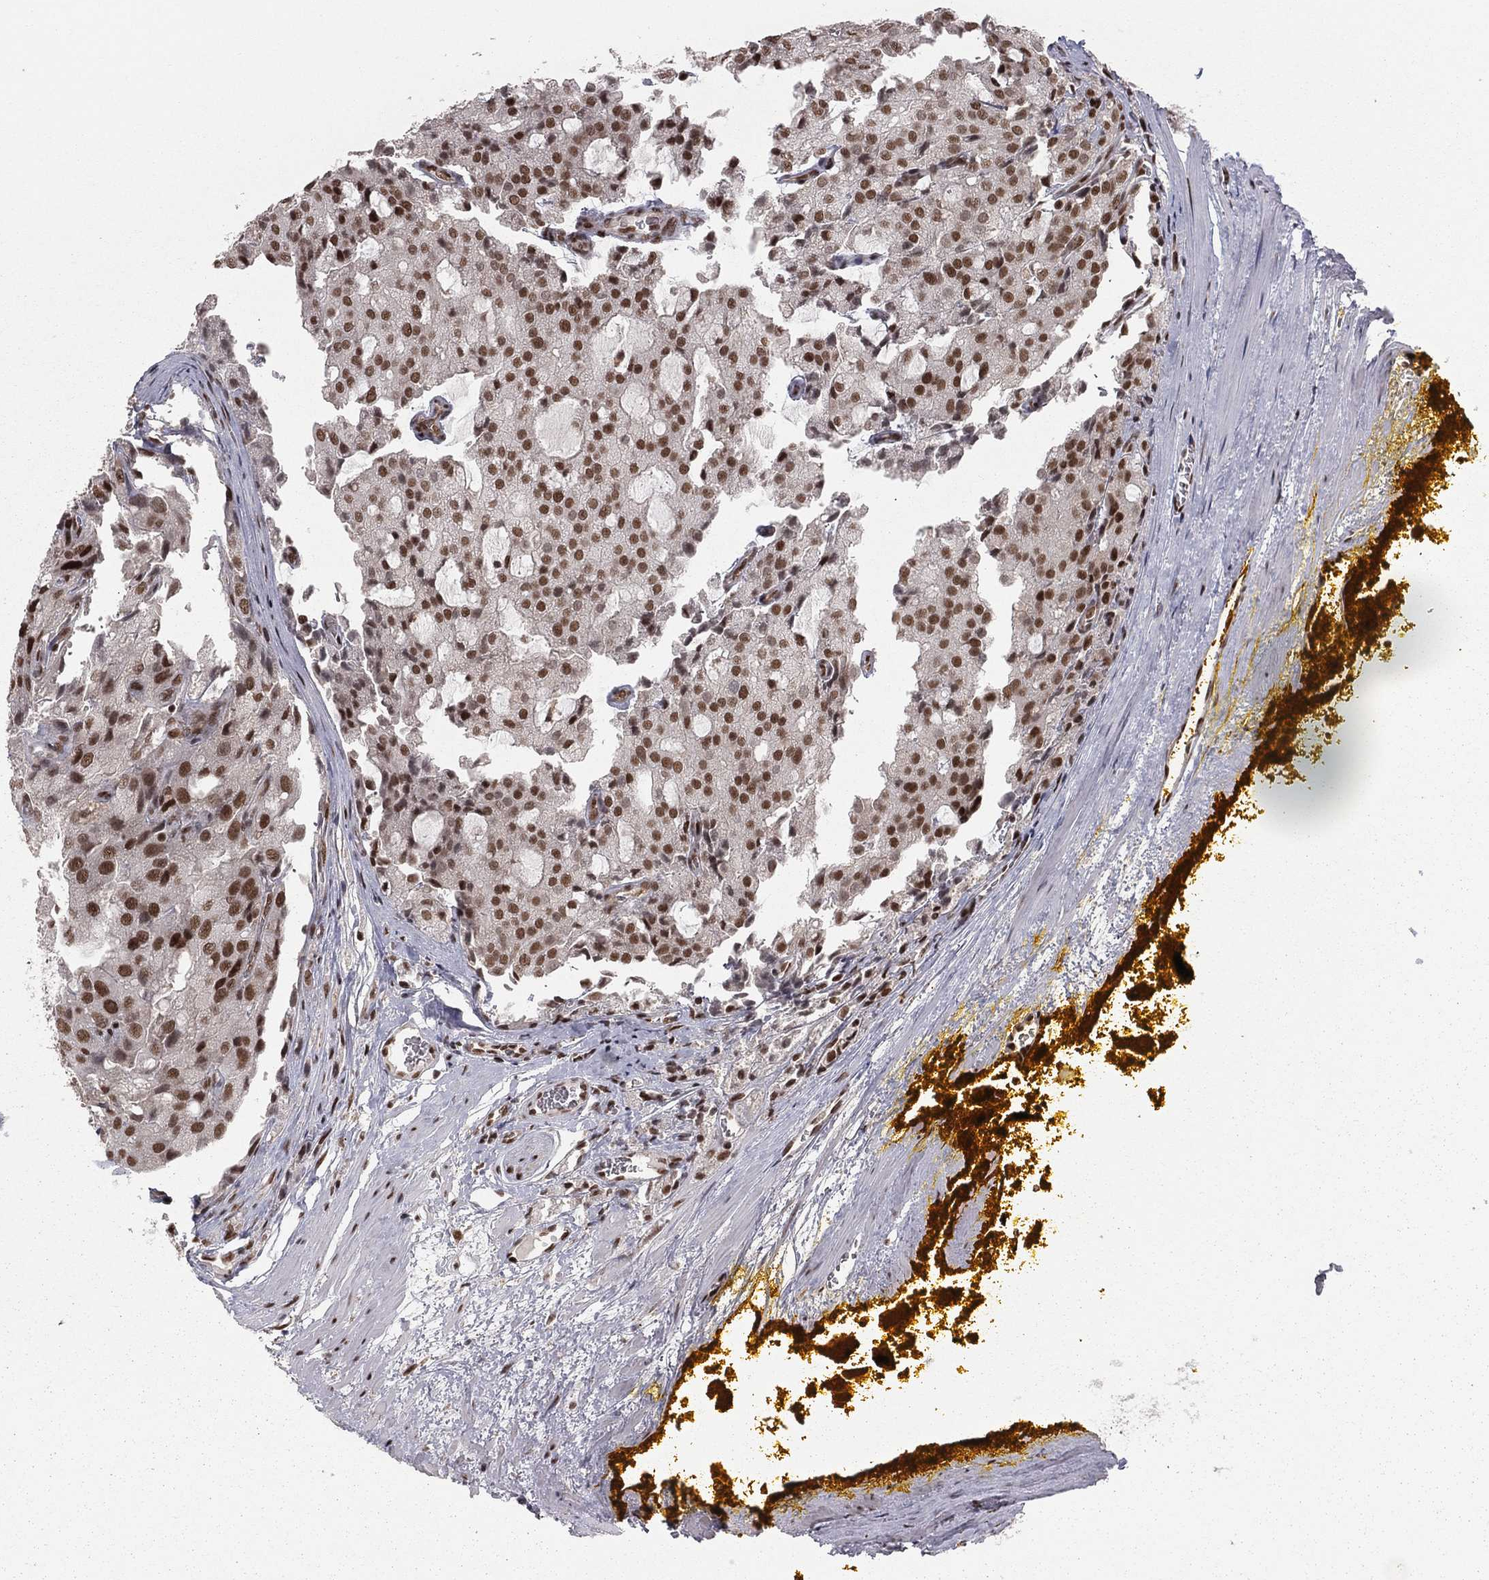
{"staining": {"intensity": "moderate", "quantity": "25%-75%", "location": "nuclear"}, "tissue": "prostate cancer", "cell_type": "Tumor cells", "image_type": "cancer", "snomed": [{"axis": "morphology", "description": "Adenocarcinoma, NOS"}, {"axis": "topography", "description": "Prostate and seminal vesicle, NOS"}, {"axis": "topography", "description": "Prostate"}], "caption": "This is a photomicrograph of IHC staining of prostate adenocarcinoma, which shows moderate staining in the nuclear of tumor cells.", "gene": "NFYB", "patient": {"sex": "male", "age": 67}}